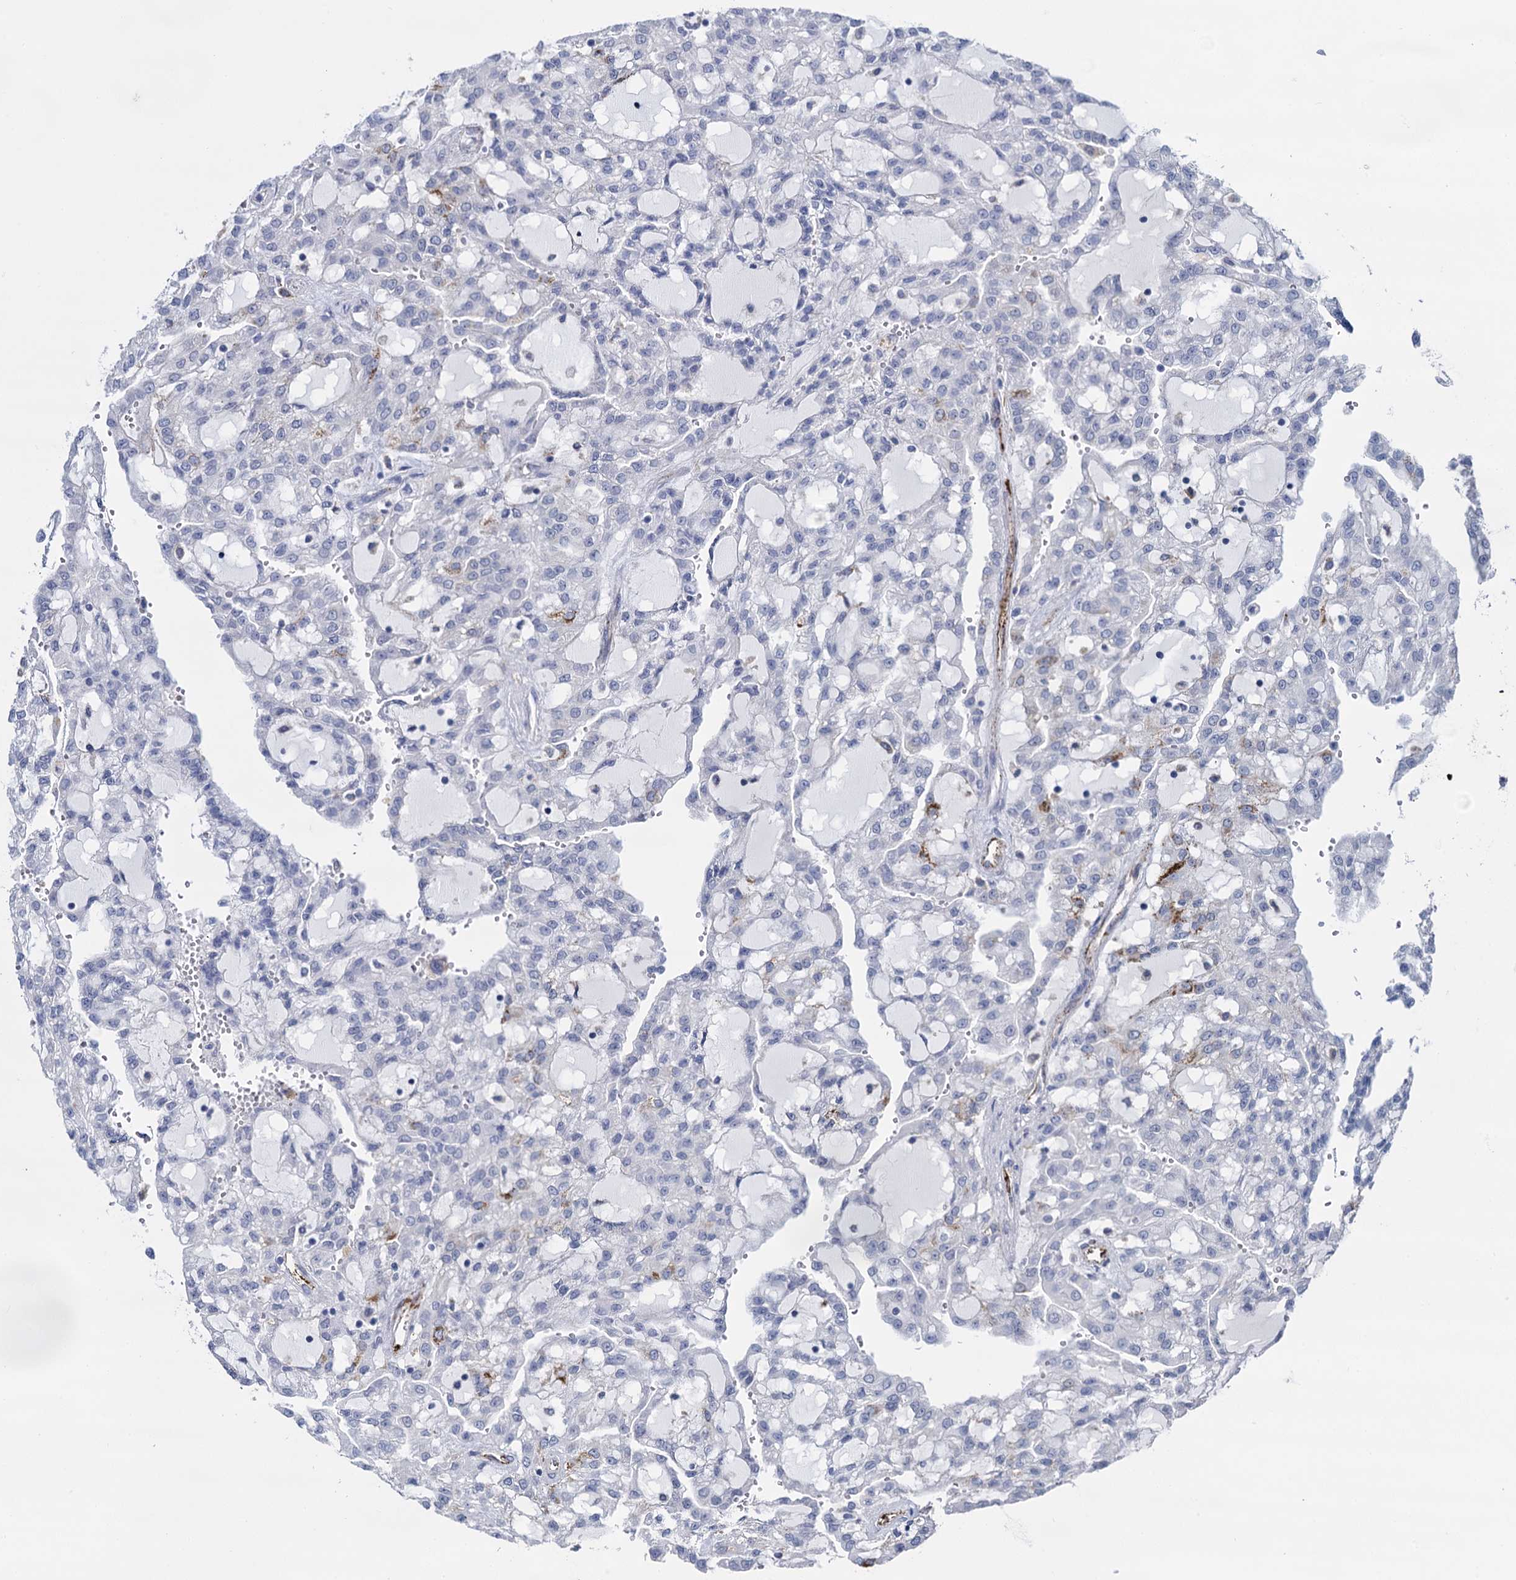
{"staining": {"intensity": "negative", "quantity": "none", "location": "none"}, "tissue": "renal cancer", "cell_type": "Tumor cells", "image_type": "cancer", "snomed": [{"axis": "morphology", "description": "Adenocarcinoma, NOS"}, {"axis": "topography", "description": "Kidney"}], "caption": "Tumor cells are negative for brown protein staining in renal cancer.", "gene": "SNCG", "patient": {"sex": "male", "age": 63}}